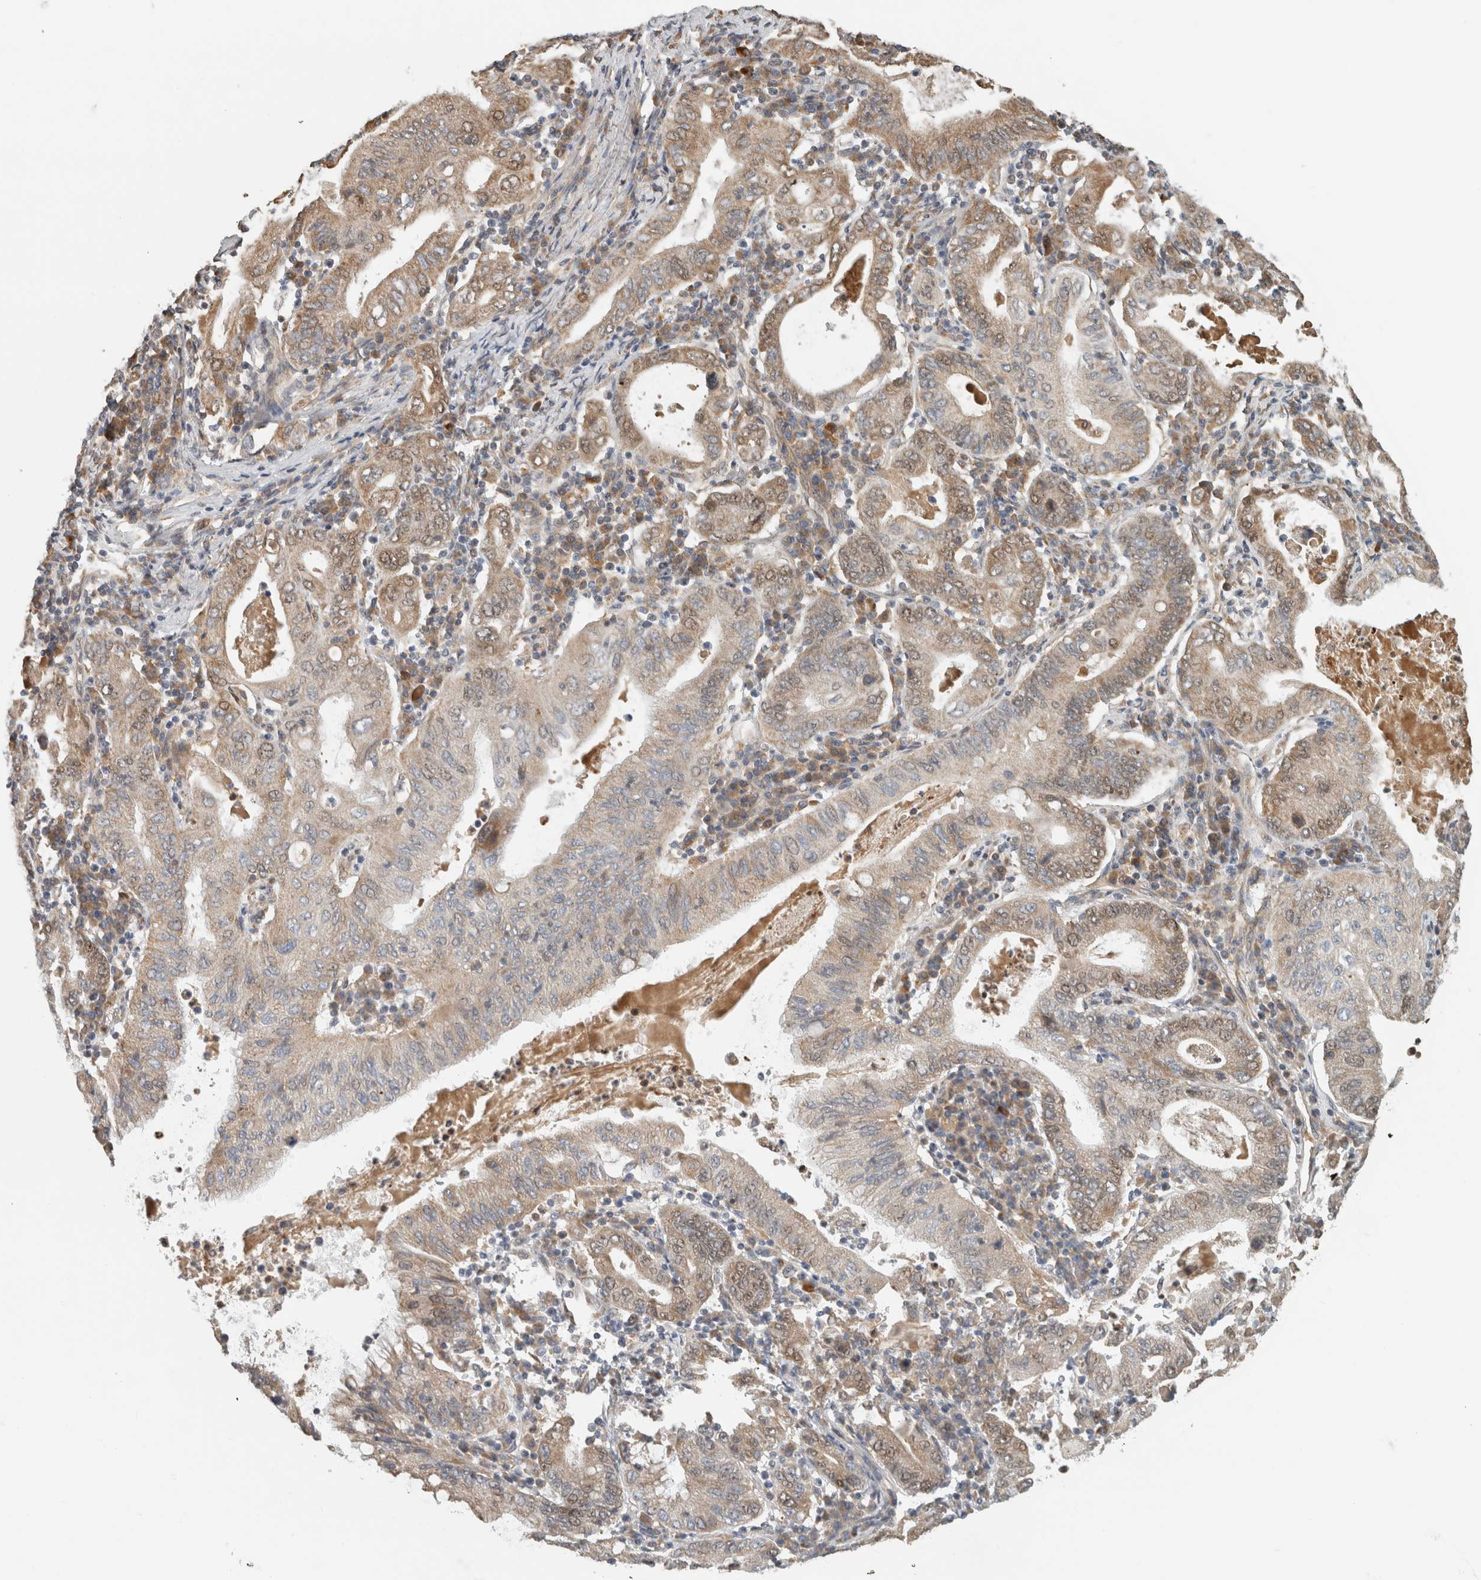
{"staining": {"intensity": "moderate", "quantity": "25%-75%", "location": "cytoplasmic/membranous"}, "tissue": "stomach cancer", "cell_type": "Tumor cells", "image_type": "cancer", "snomed": [{"axis": "morphology", "description": "Normal tissue, NOS"}, {"axis": "morphology", "description": "Adenocarcinoma, NOS"}, {"axis": "topography", "description": "Esophagus"}, {"axis": "topography", "description": "Stomach, upper"}, {"axis": "topography", "description": "Peripheral nerve tissue"}], "caption": "DAB (3,3'-diaminobenzidine) immunohistochemical staining of human stomach adenocarcinoma shows moderate cytoplasmic/membranous protein staining in approximately 25%-75% of tumor cells.", "gene": "GINS4", "patient": {"sex": "male", "age": 62}}